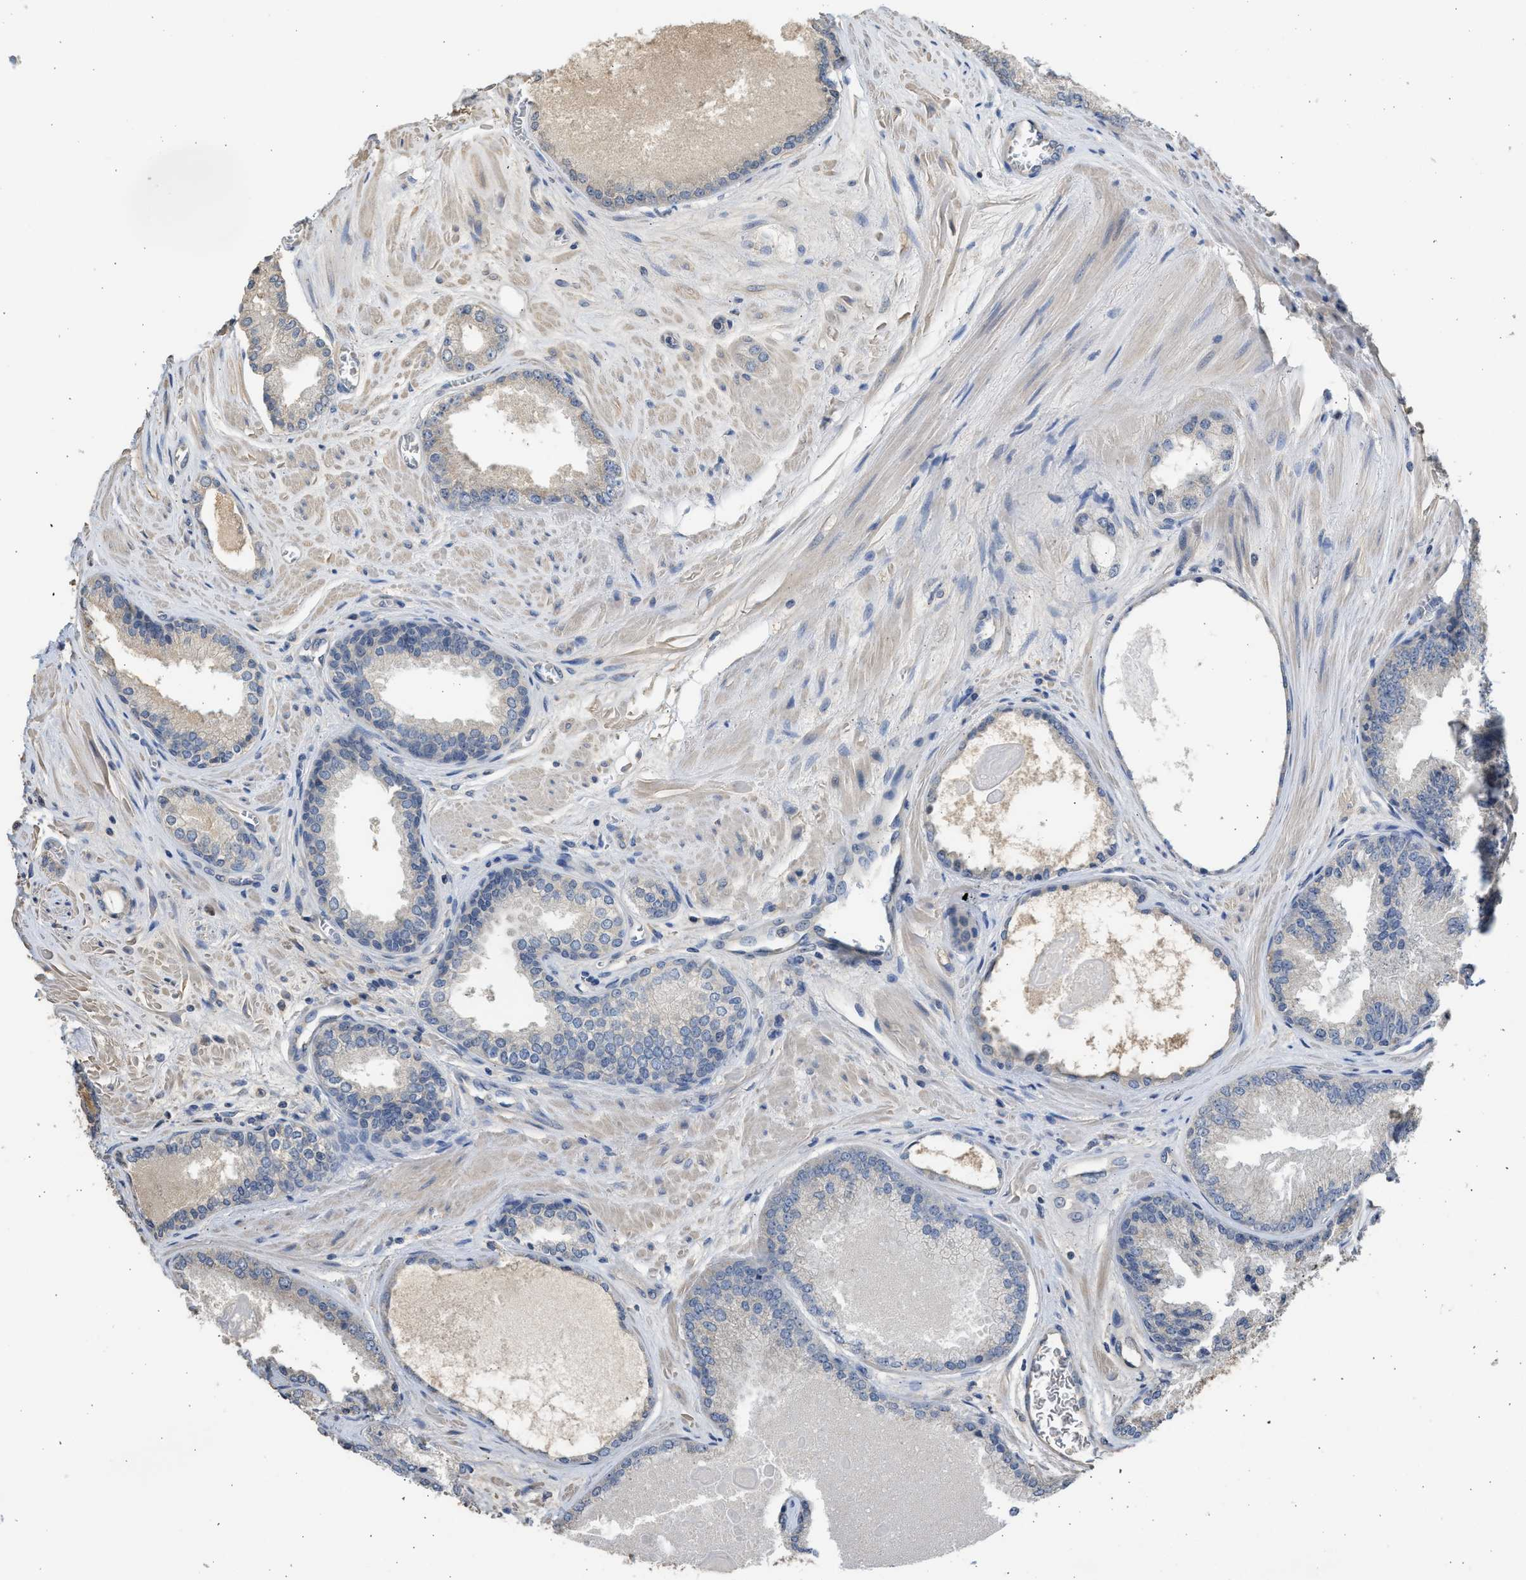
{"staining": {"intensity": "negative", "quantity": "none", "location": "none"}, "tissue": "prostate cancer", "cell_type": "Tumor cells", "image_type": "cancer", "snomed": [{"axis": "morphology", "description": "Adenocarcinoma, High grade"}, {"axis": "topography", "description": "Prostate"}], "caption": "Histopathology image shows no protein staining in tumor cells of prostate cancer tissue.", "gene": "SULT2A1", "patient": {"sex": "male", "age": 65}}